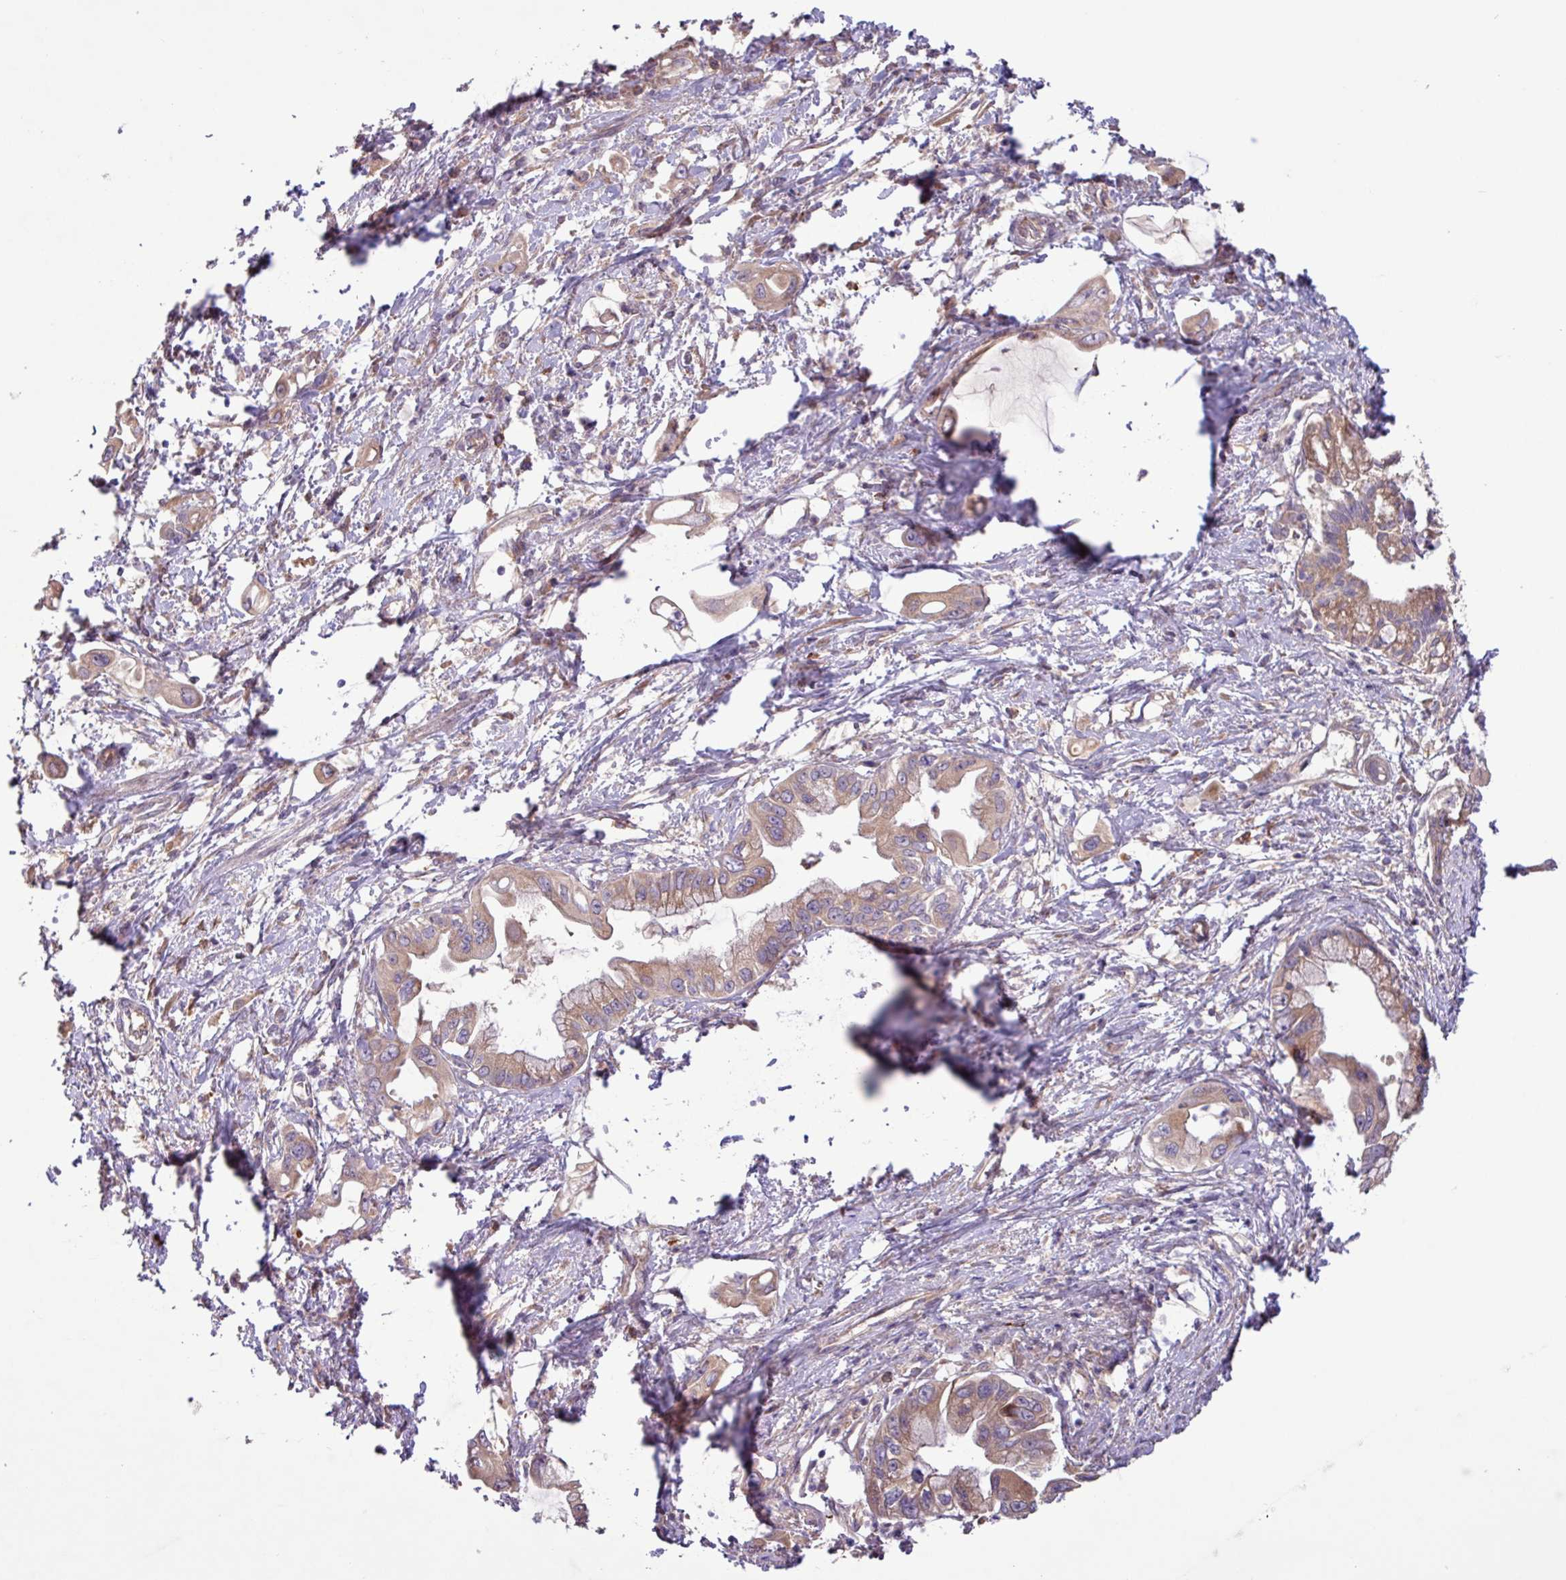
{"staining": {"intensity": "moderate", "quantity": ">75%", "location": "cytoplasmic/membranous"}, "tissue": "pancreatic cancer", "cell_type": "Tumor cells", "image_type": "cancer", "snomed": [{"axis": "morphology", "description": "Adenocarcinoma, NOS"}, {"axis": "topography", "description": "Pancreas"}], "caption": "Immunohistochemical staining of pancreatic adenocarcinoma reveals moderate cytoplasmic/membranous protein positivity in about >75% of tumor cells. Immunohistochemistry (ihc) stains the protein of interest in brown and the nuclei are stained blue.", "gene": "PTPRQ", "patient": {"sex": "male", "age": 61}}